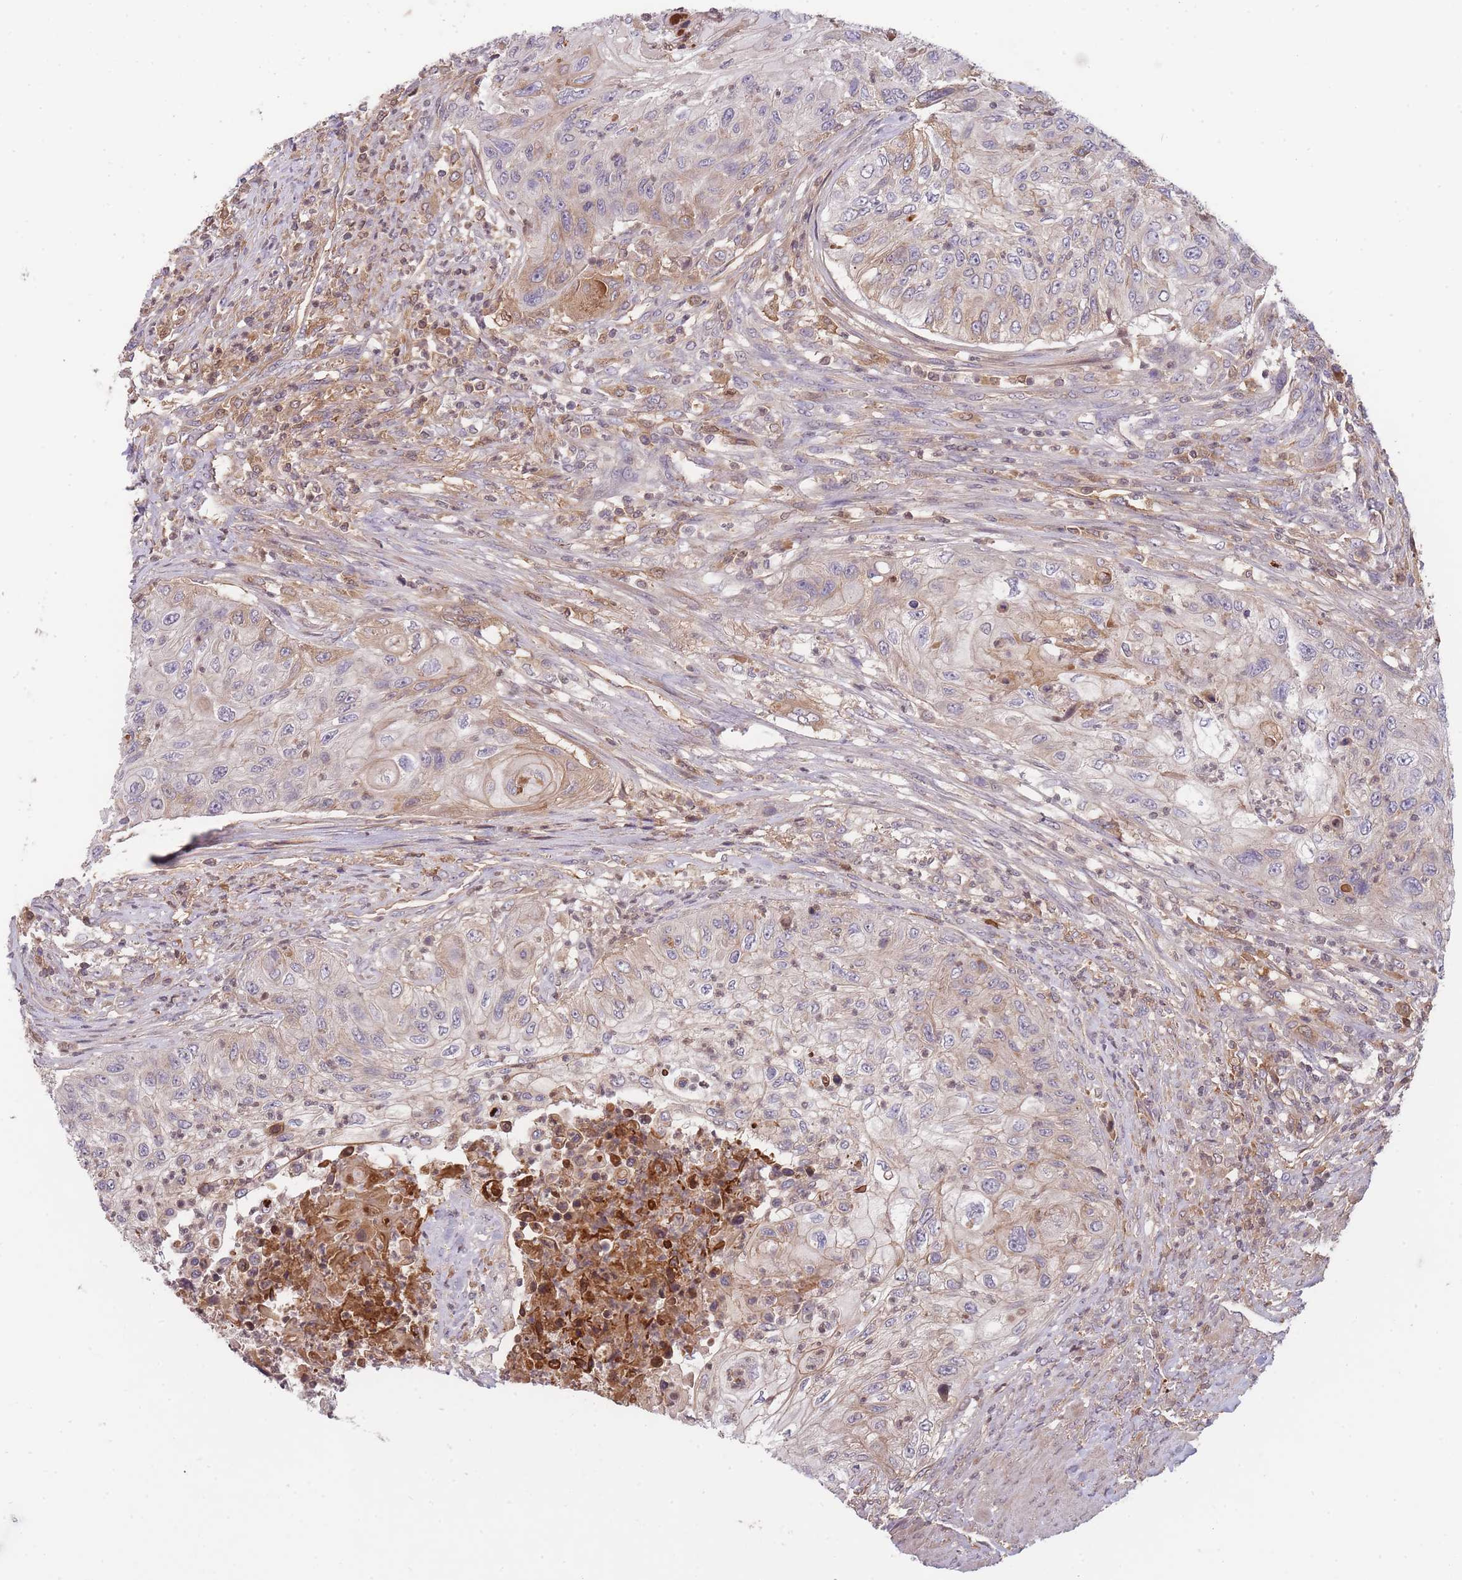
{"staining": {"intensity": "moderate", "quantity": "25%-75%", "location": "cytoplasmic/membranous"}, "tissue": "urothelial cancer", "cell_type": "Tumor cells", "image_type": "cancer", "snomed": [{"axis": "morphology", "description": "Urothelial carcinoma, High grade"}, {"axis": "topography", "description": "Urinary bladder"}], "caption": "Protein analysis of urothelial carcinoma (high-grade) tissue displays moderate cytoplasmic/membranous expression in about 25%-75% of tumor cells.", "gene": "RALGDS", "patient": {"sex": "female", "age": 60}}